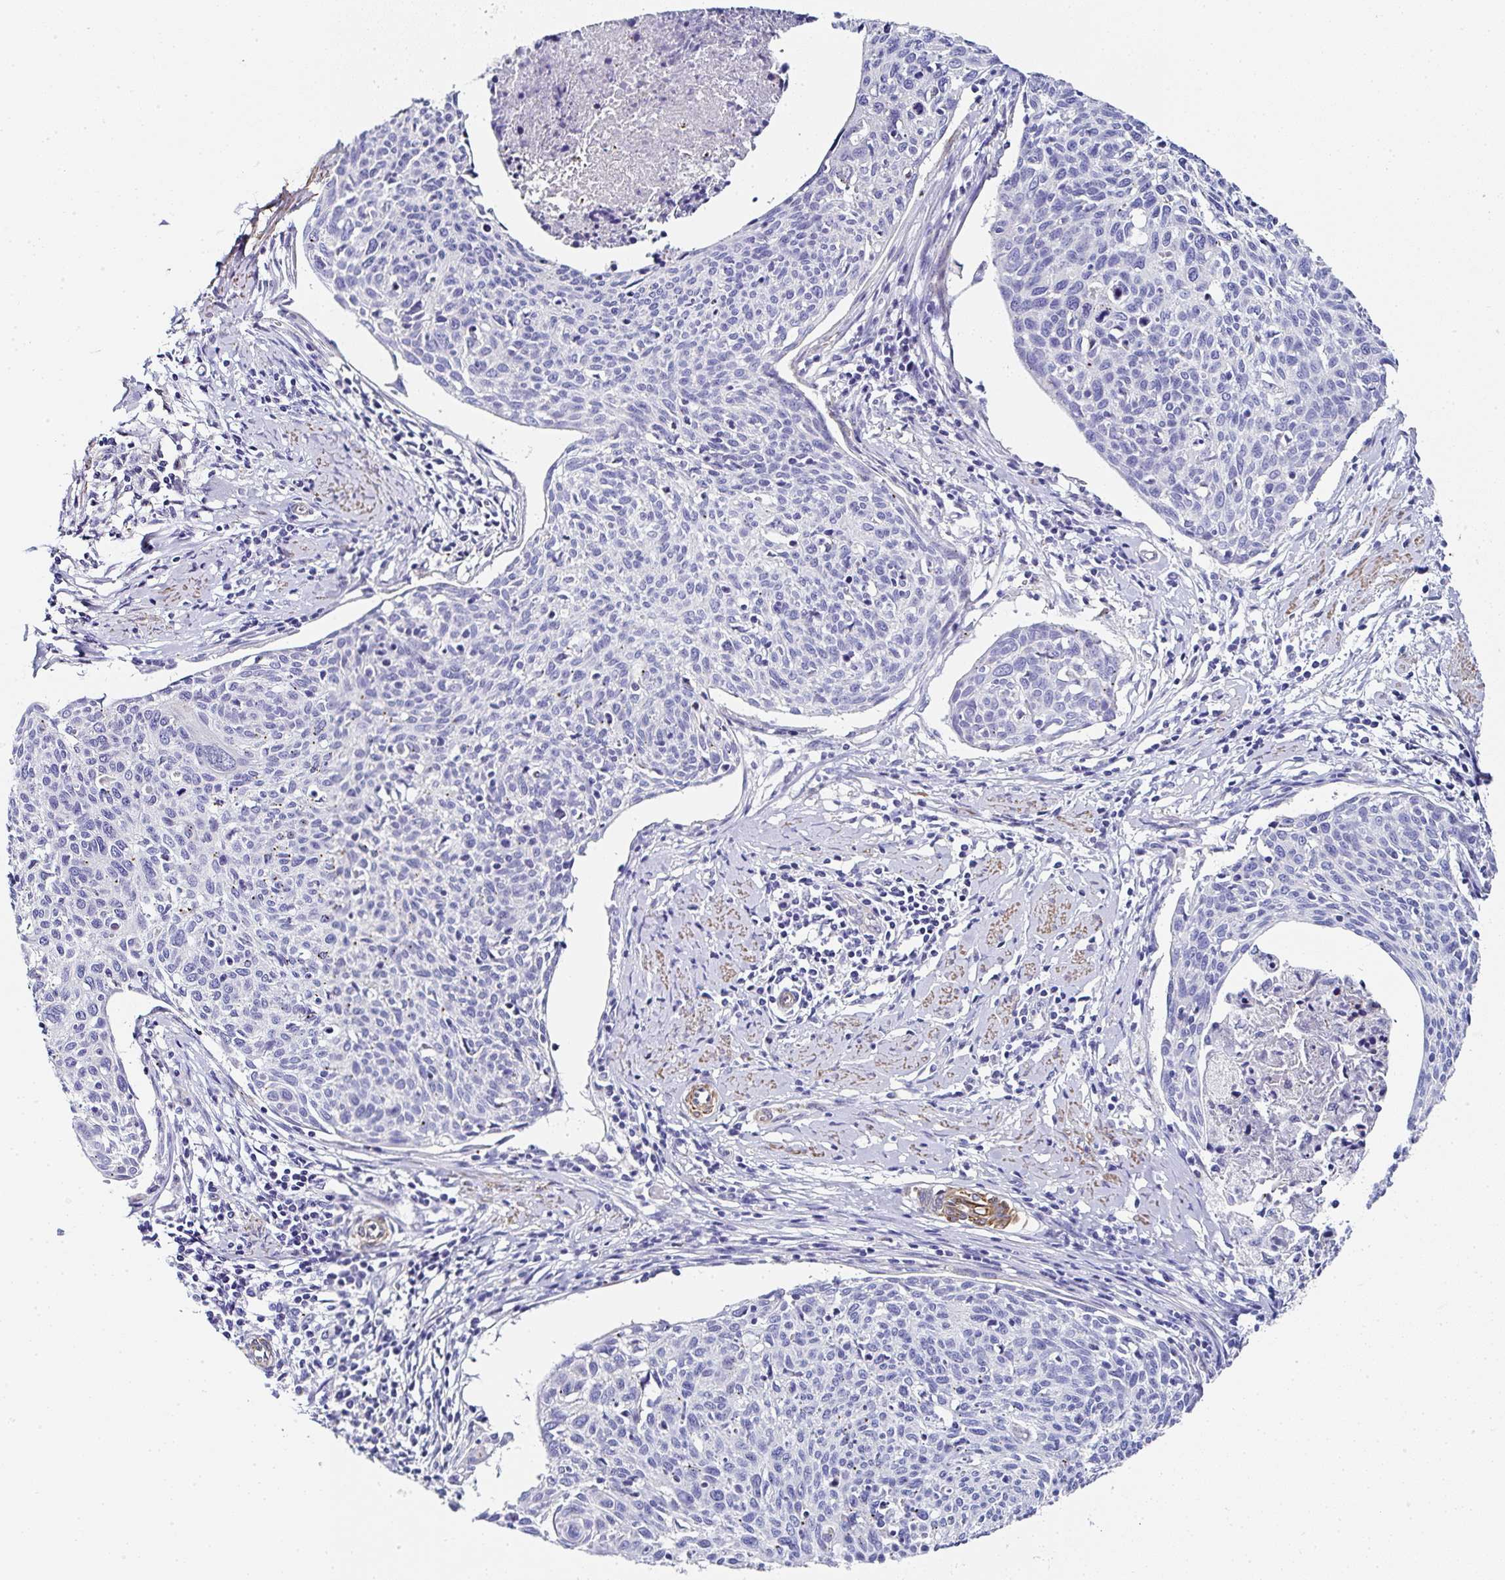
{"staining": {"intensity": "negative", "quantity": "none", "location": "none"}, "tissue": "cervical cancer", "cell_type": "Tumor cells", "image_type": "cancer", "snomed": [{"axis": "morphology", "description": "Squamous cell carcinoma, NOS"}, {"axis": "topography", "description": "Cervix"}], "caption": "Immunohistochemical staining of human cervical cancer exhibits no significant positivity in tumor cells.", "gene": "PPFIA4", "patient": {"sex": "female", "age": 49}}